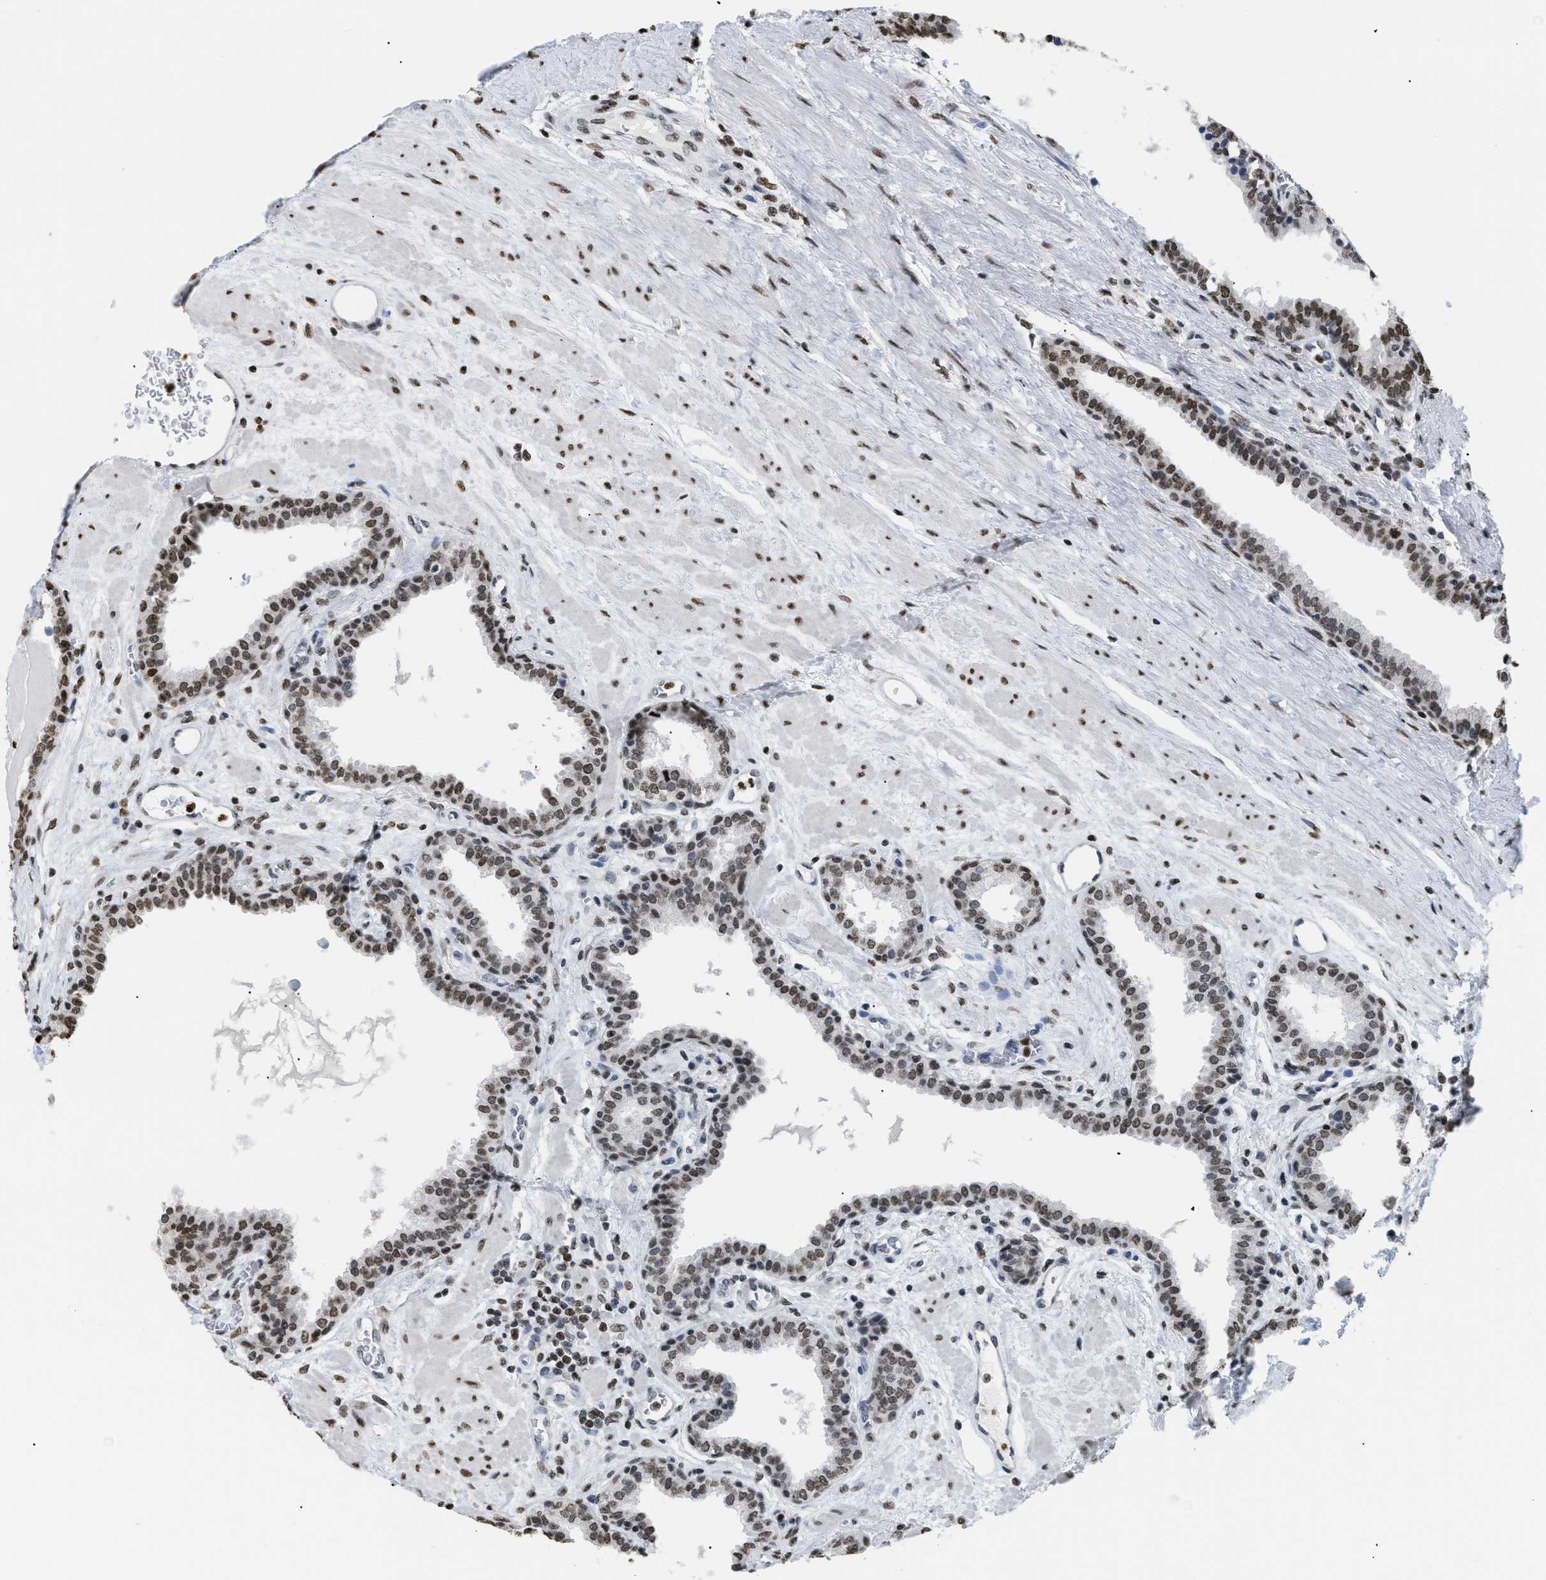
{"staining": {"intensity": "moderate", "quantity": ">75%", "location": "nuclear"}, "tissue": "prostate", "cell_type": "Glandular cells", "image_type": "normal", "snomed": [{"axis": "morphology", "description": "Normal tissue, NOS"}, {"axis": "topography", "description": "Prostate"}], "caption": "Brown immunohistochemical staining in normal human prostate exhibits moderate nuclear staining in about >75% of glandular cells. The staining was performed using DAB (3,3'-diaminobenzidine), with brown indicating positive protein expression. Nuclei are stained blue with hematoxylin.", "gene": "HMGN2", "patient": {"sex": "male", "age": 51}}